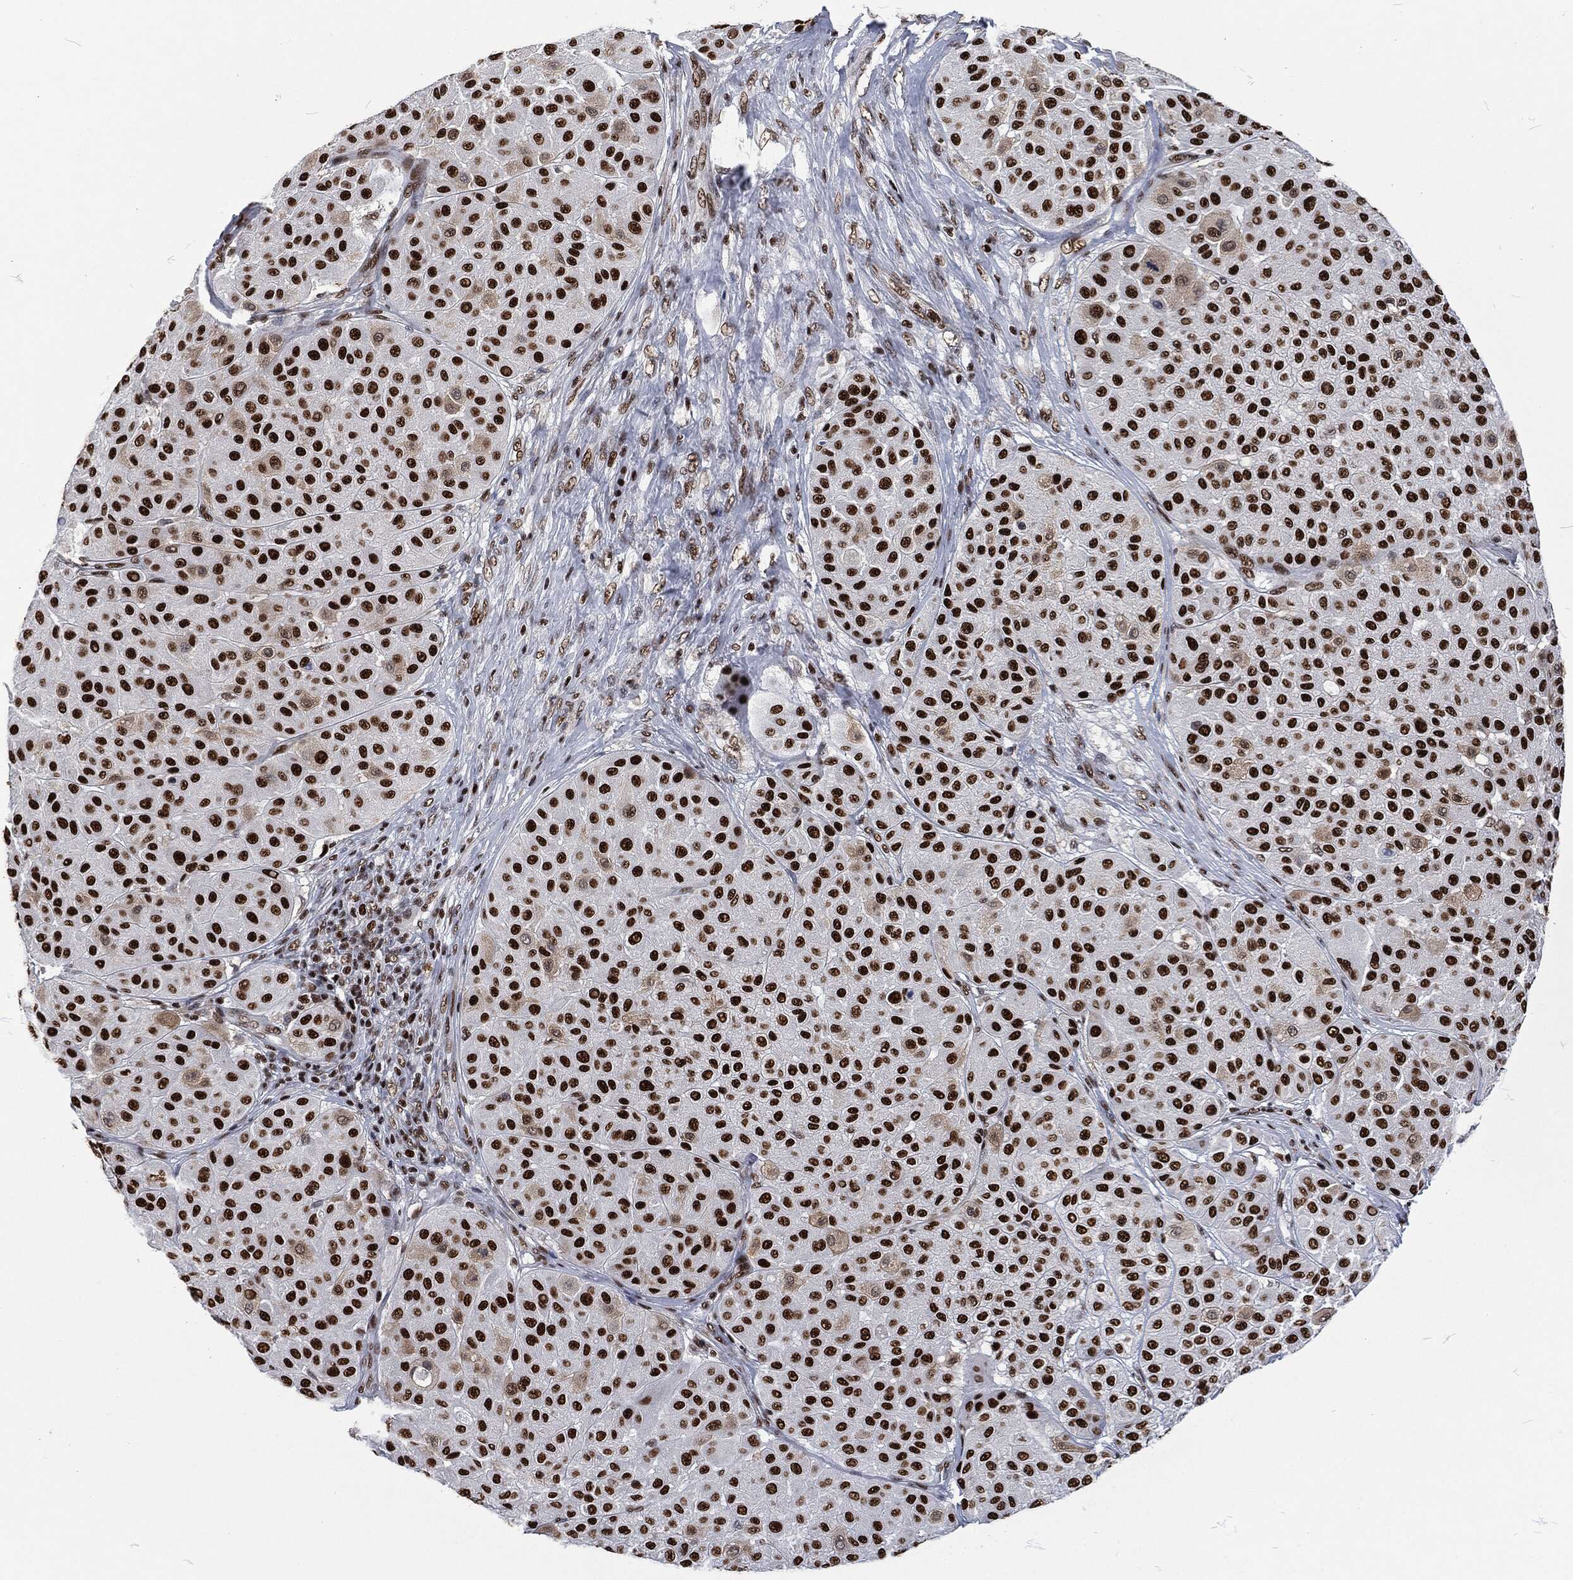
{"staining": {"intensity": "strong", "quantity": ">75%", "location": "nuclear"}, "tissue": "melanoma", "cell_type": "Tumor cells", "image_type": "cancer", "snomed": [{"axis": "morphology", "description": "Malignant melanoma, Metastatic site"}, {"axis": "topography", "description": "Smooth muscle"}], "caption": "There is high levels of strong nuclear expression in tumor cells of malignant melanoma (metastatic site), as demonstrated by immunohistochemical staining (brown color).", "gene": "DCPS", "patient": {"sex": "male", "age": 41}}